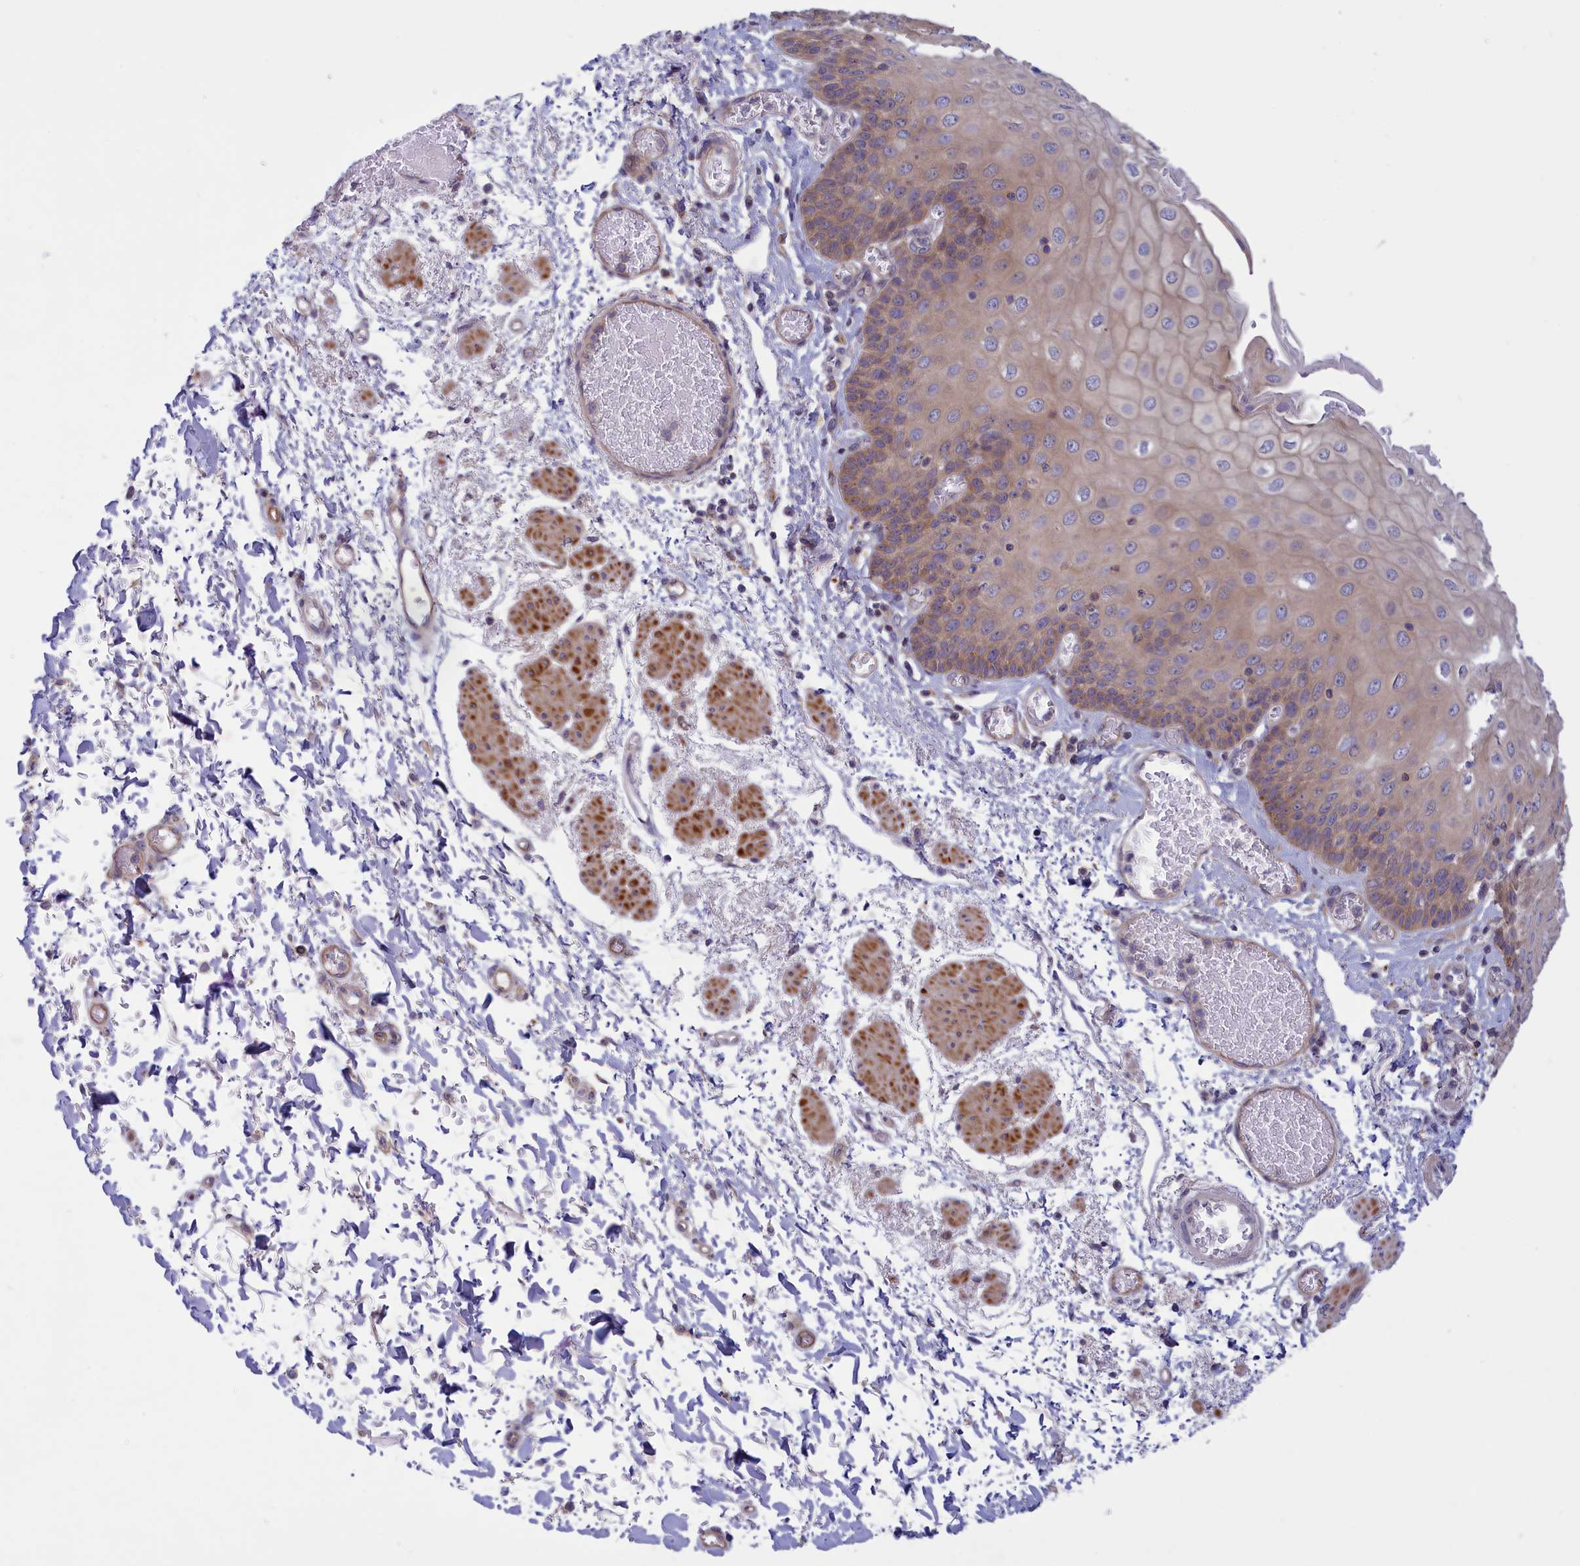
{"staining": {"intensity": "weak", "quantity": "25%-75%", "location": "cytoplasmic/membranous"}, "tissue": "esophagus", "cell_type": "Squamous epithelial cells", "image_type": "normal", "snomed": [{"axis": "morphology", "description": "Normal tissue, NOS"}, {"axis": "topography", "description": "Esophagus"}], "caption": "This photomicrograph exhibits IHC staining of benign human esophagus, with low weak cytoplasmic/membranous positivity in approximately 25%-75% of squamous epithelial cells.", "gene": "CORO2A", "patient": {"sex": "male", "age": 81}}